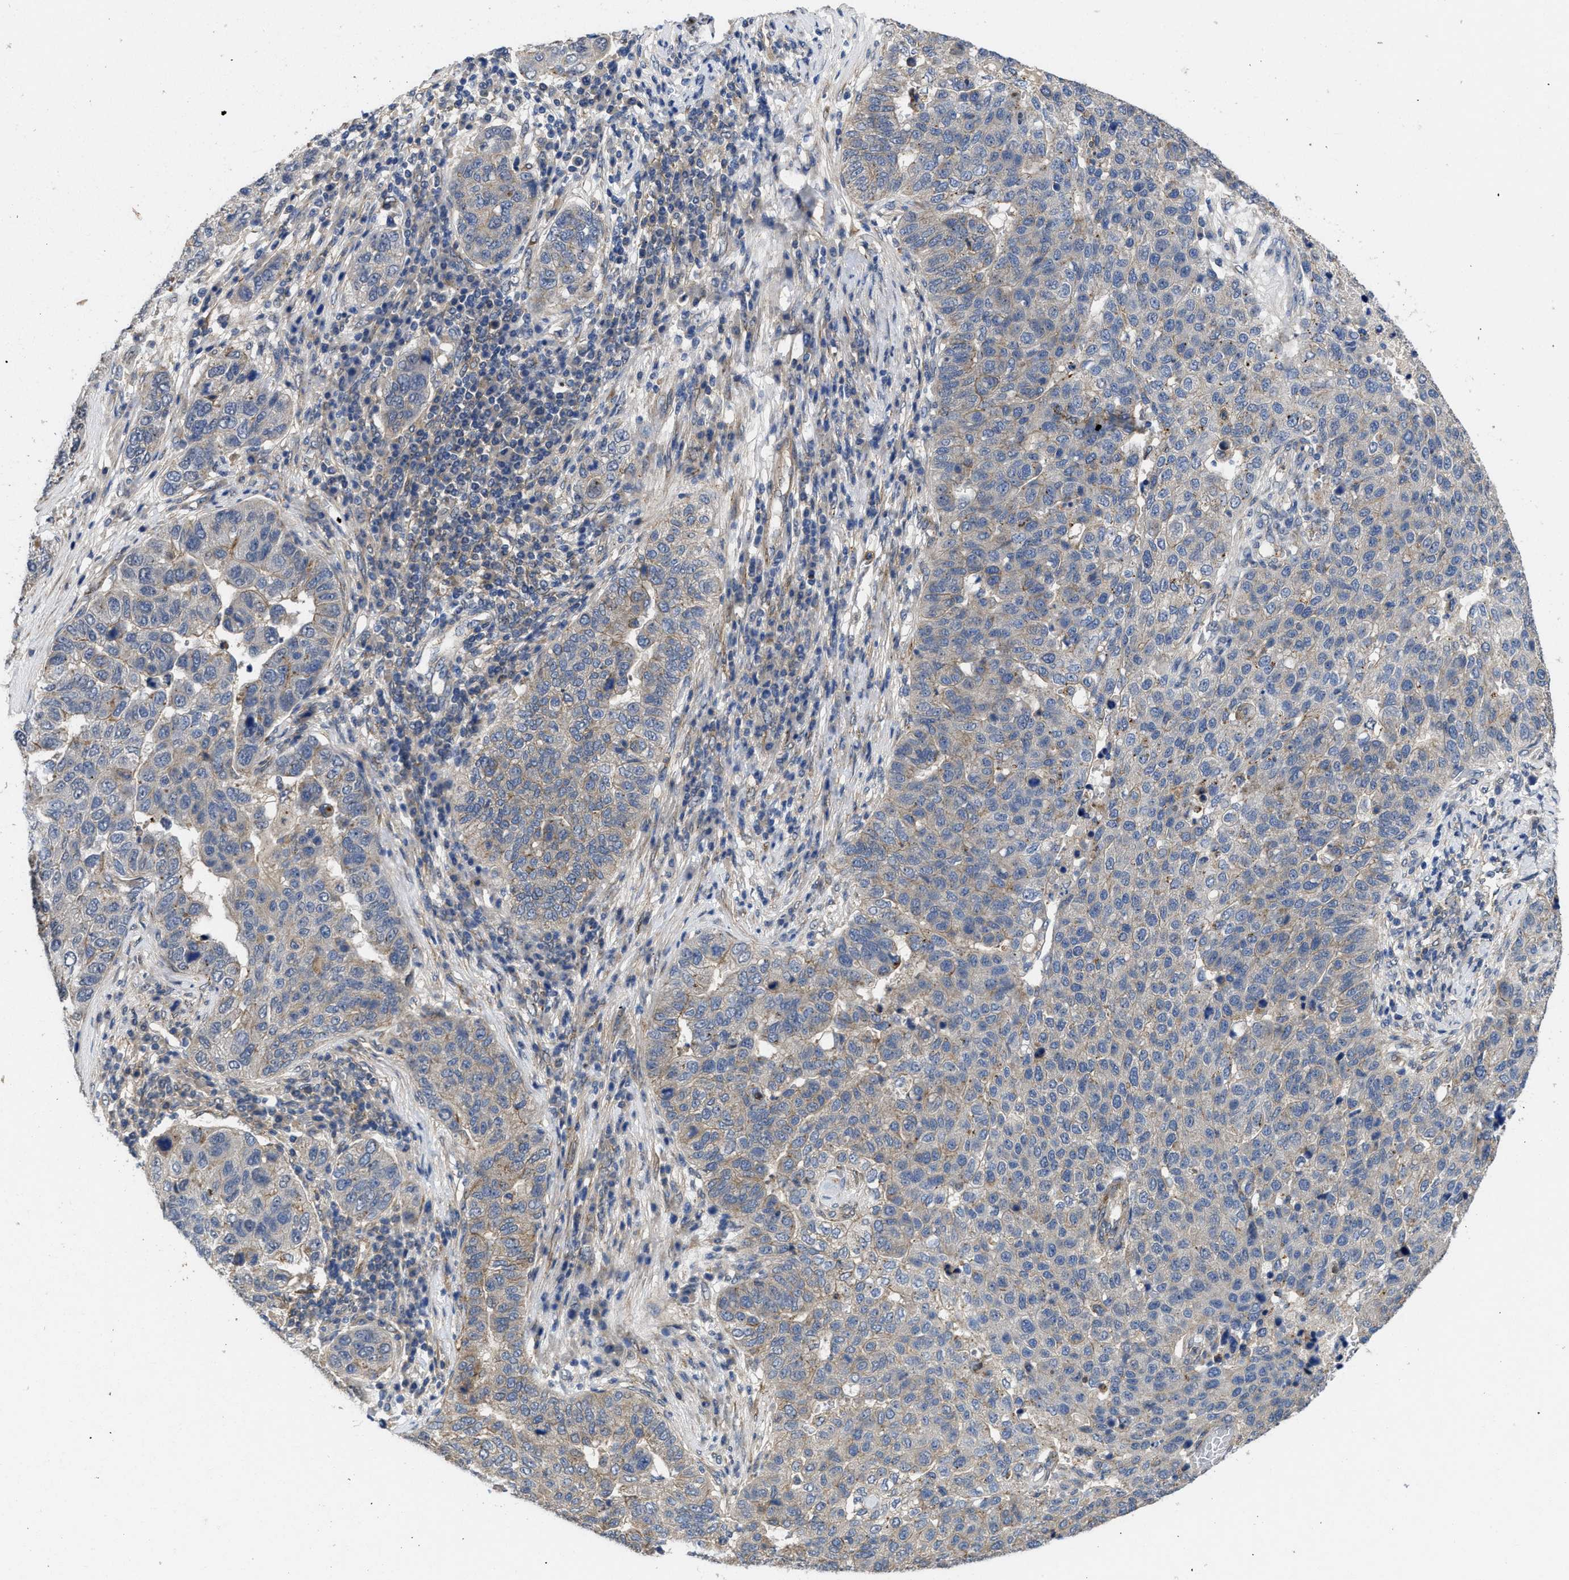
{"staining": {"intensity": "weak", "quantity": "<25%", "location": "cytoplasmic/membranous"}, "tissue": "pancreatic cancer", "cell_type": "Tumor cells", "image_type": "cancer", "snomed": [{"axis": "morphology", "description": "Adenocarcinoma, NOS"}, {"axis": "topography", "description": "Pancreas"}], "caption": "Micrograph shows no significant protein positivity in tumor cells of adenocarcinoma (pancreatic). (DAB (3,3'-diaminobenzidine) immunohistochemistry (IHC) with hematoxylin counter stain).", "gene": "PKD2", "patient": {"sex": "female", "age": 61}}